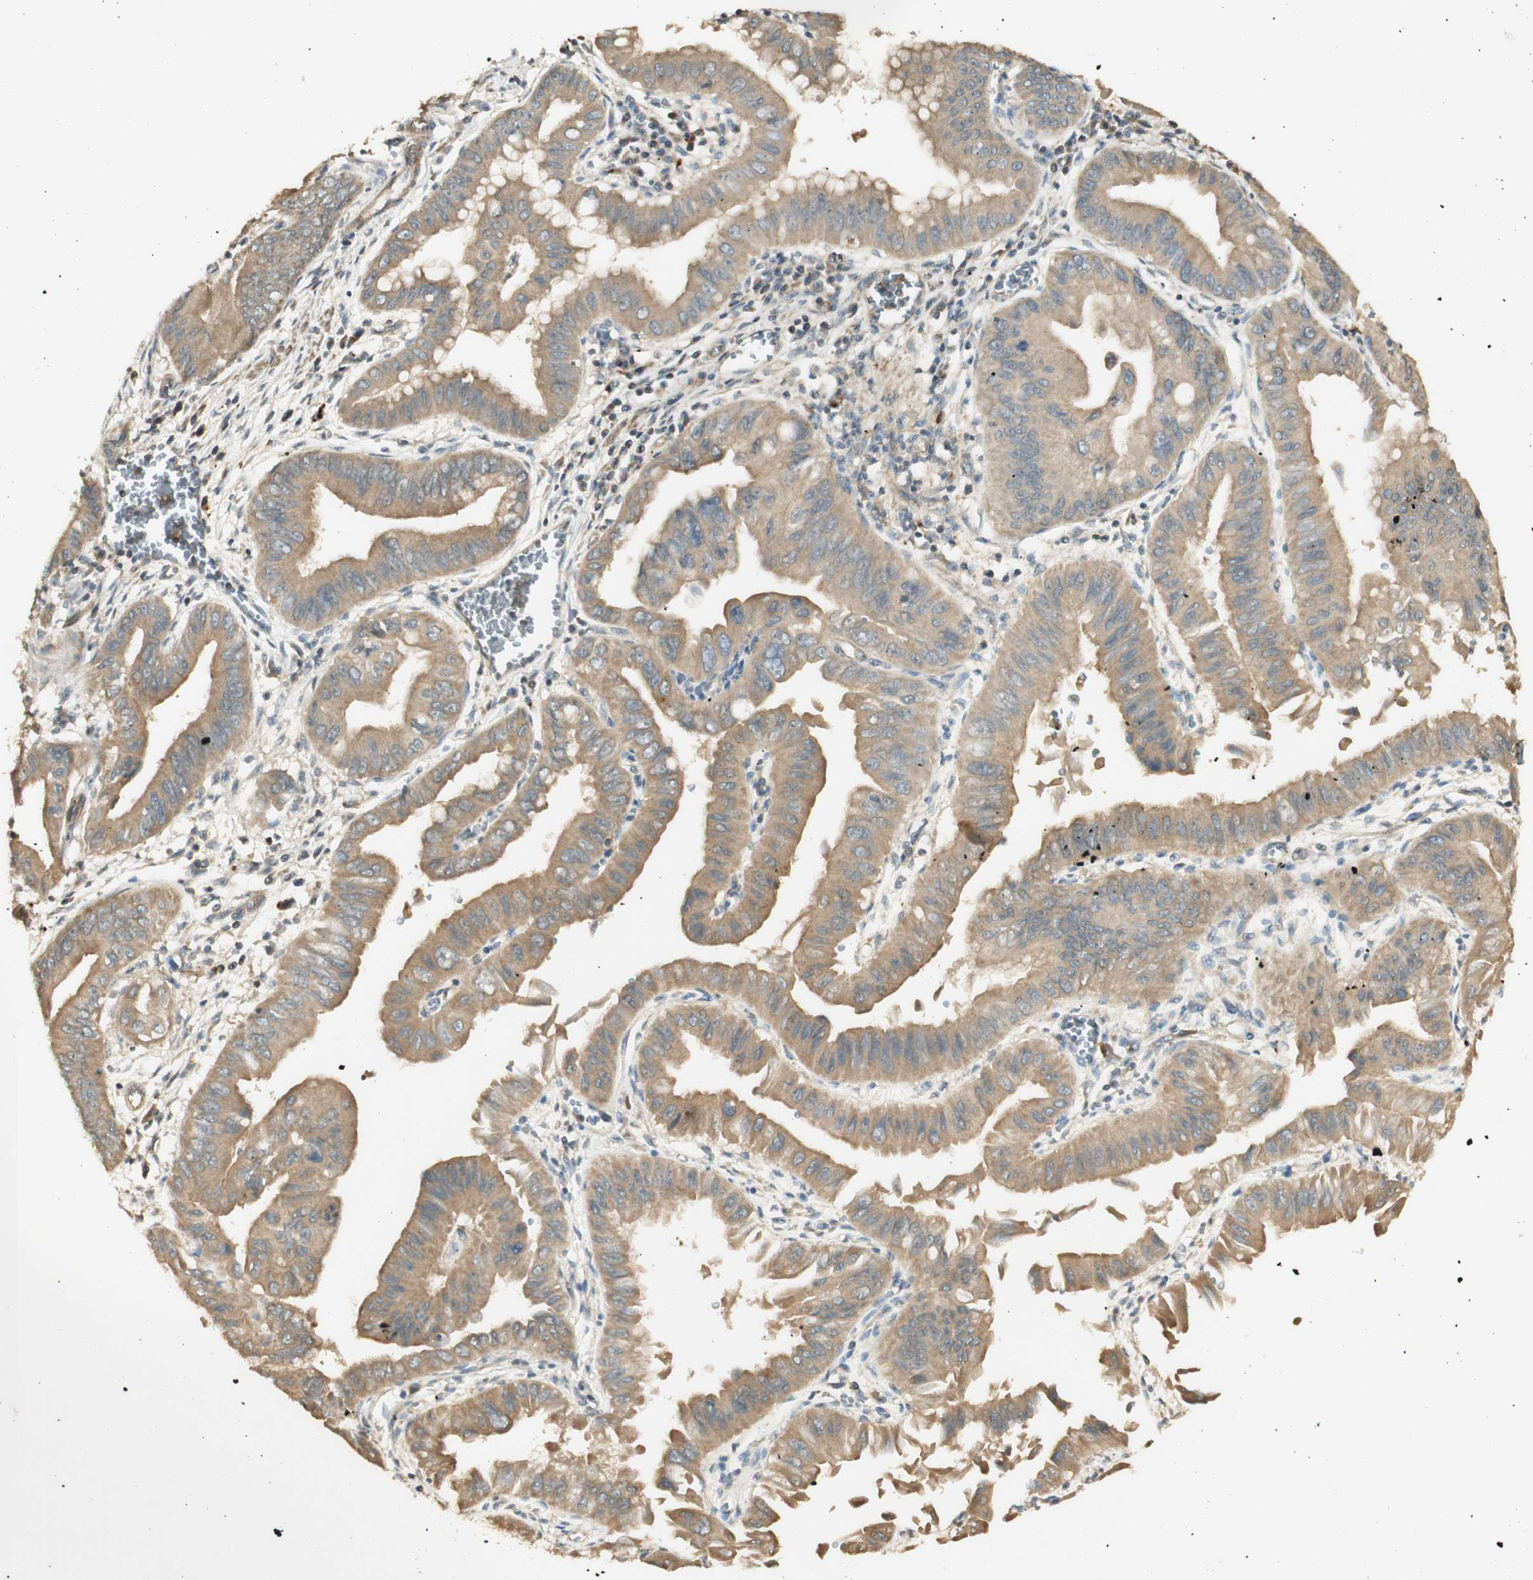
{"staining": {"intensity": "moderate", "quantity": ">75%", "location": "cytoplasmic/membranous"}, "tissue": "pancreatic cancer", "cell_type": "Tumor cells", "image_type": "cancer", "snomed": [{"axis": "morphology", "description": "Normal tissue, NOS"}, {"axis": "topography", "description": "Lymph node"}], "caption": "Brown immunohistochemical staining in pancreatic cancer demonstrates moderate cytoplasmic/membranous staining in about >75% of tumor cells.", "gene": "AGER", "patient": {"sex": "male", "age": 50}}